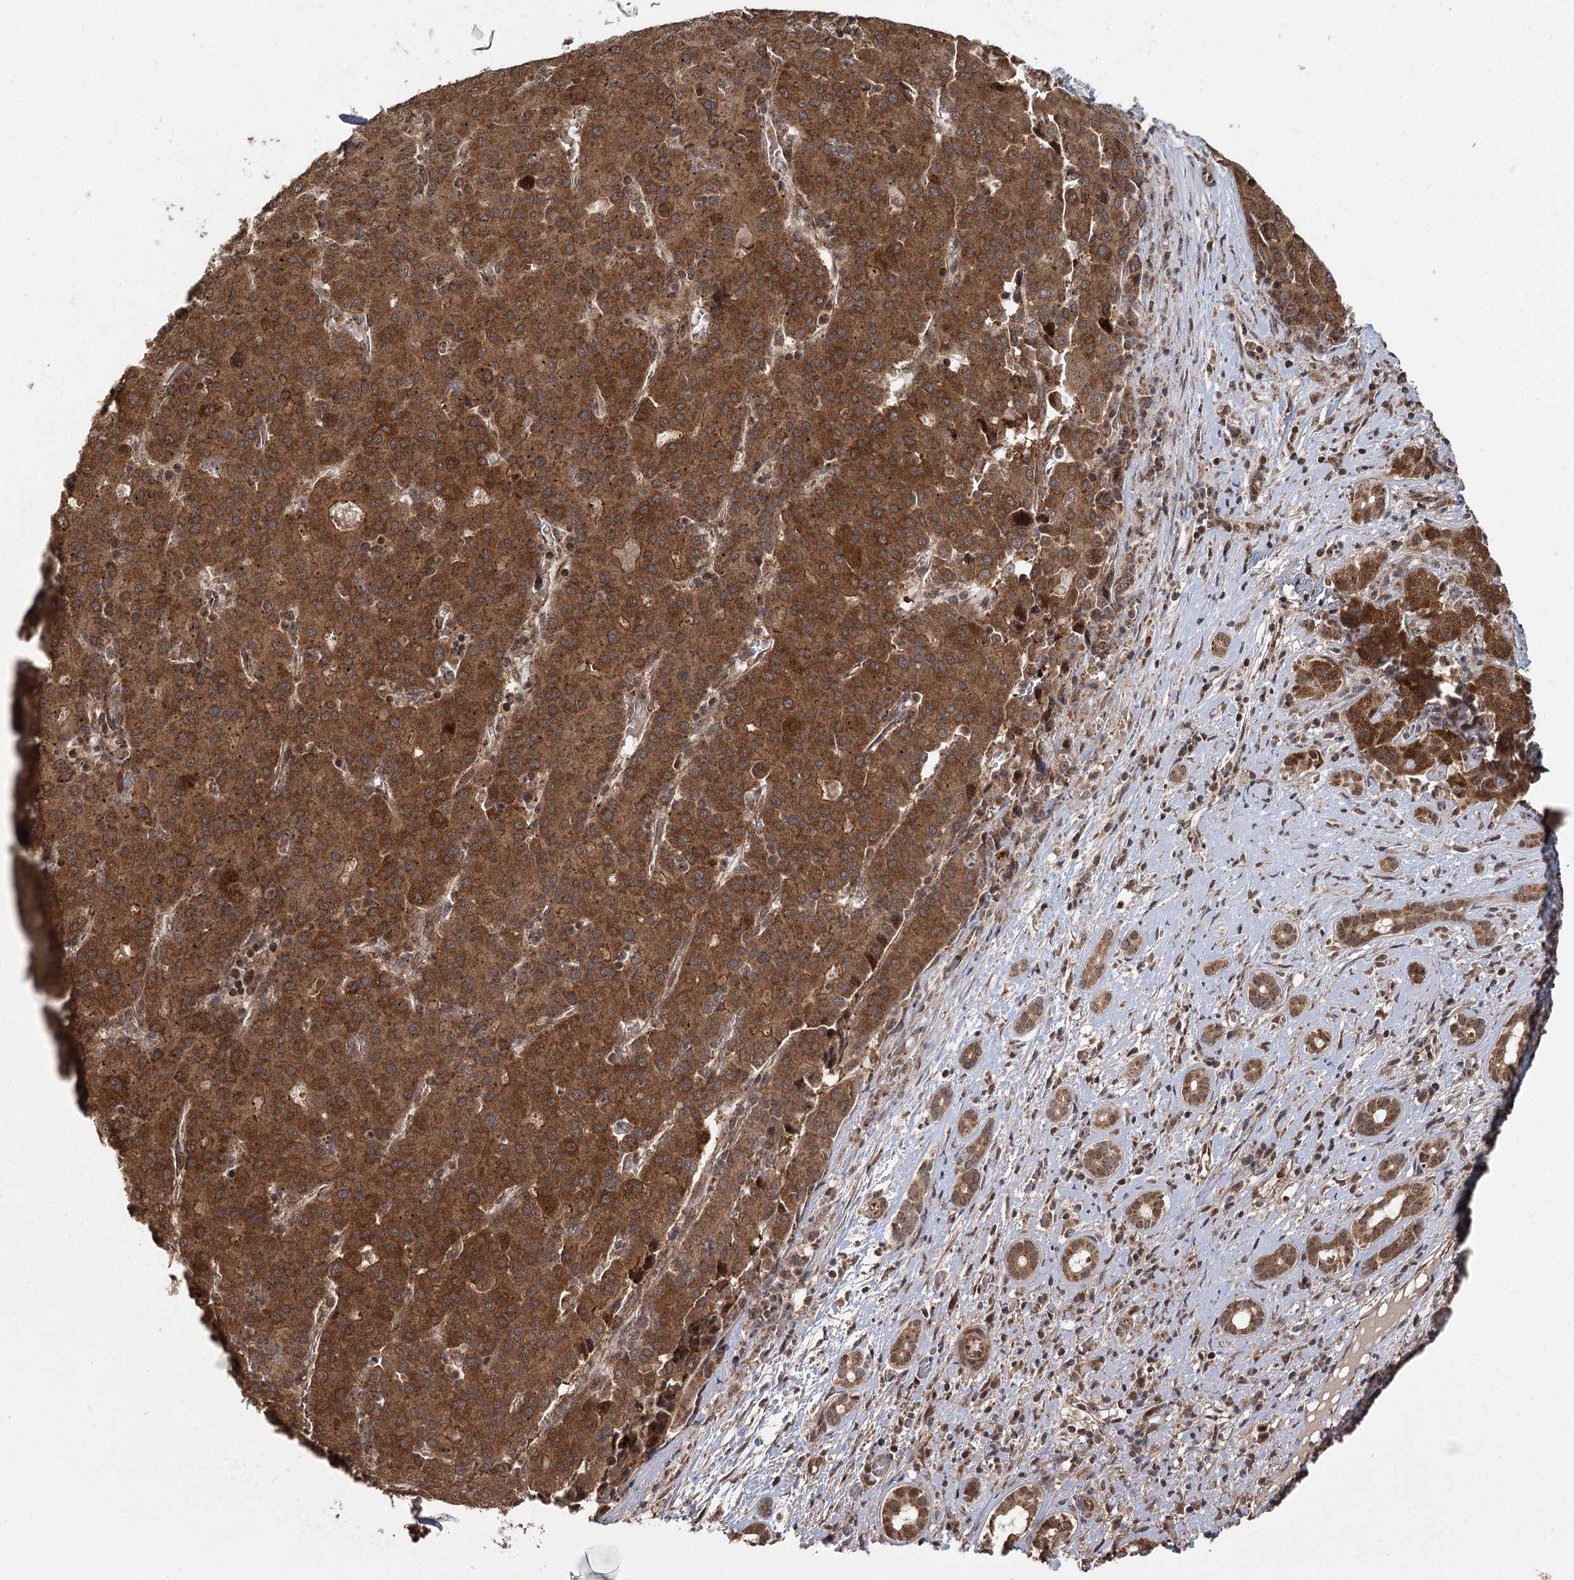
{"staining": {"intensity": "strong", "quantity": ">75%", "location": "cytoplasmic/membranous"}, "tissue": "liver cancer", "cell_type": "Tumor cells", "image_type": "cancer", "snomed": [{"axis": "morphology", "description": "Carcinoma, Hepatocellular, NOS"}, {"axis": "topography", "description": "Liver"}], "caption": "Approximately >75% of tumor cells in liver cancer (hepatocellular carcinoma) reveal strong cytoplasmic/membranous protein expression as visualized by brown immunohistochemical staining.", "gene": "MICU1", "patient": {"sex": "male", "age": 65}}